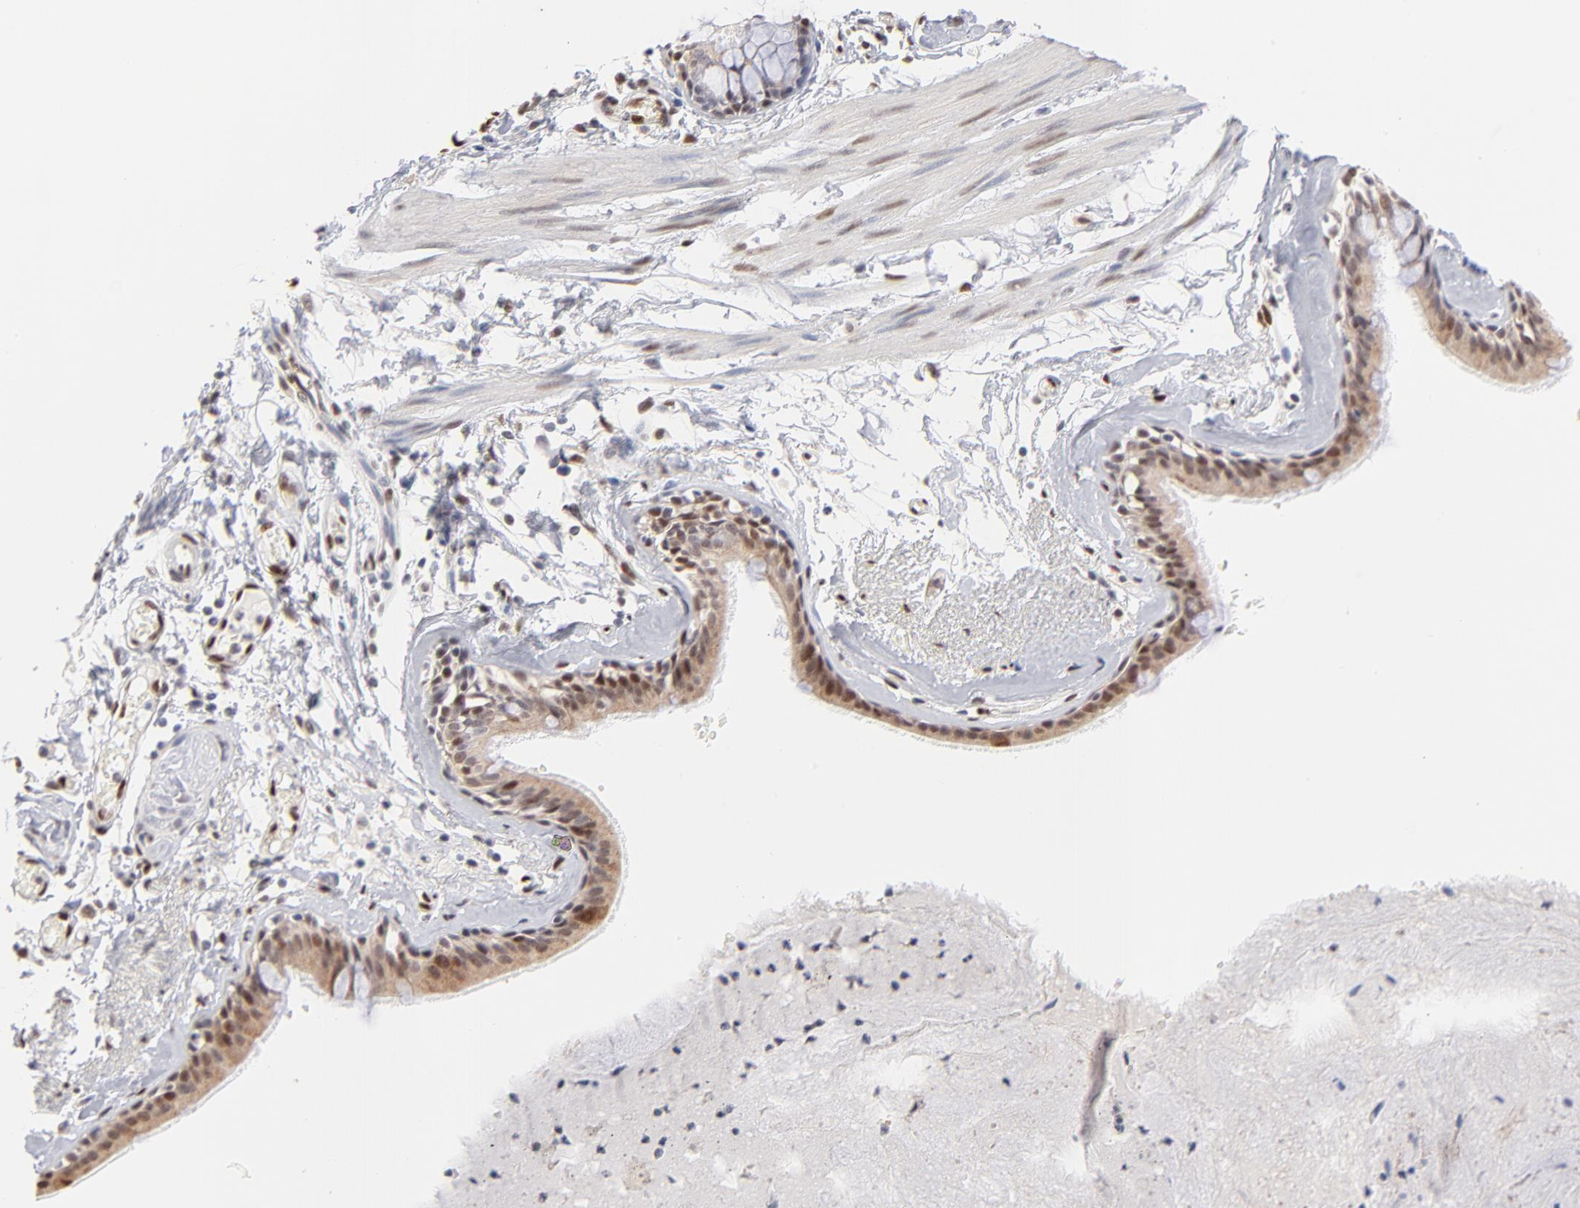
{"staining": {"intensity": "moderate", "quantity": ">75%", "location": "cytoplasmic/membranous,nuclear"}, "tissue": "bronchus", "cell_type": "Respiratory epithelial cells", "image_type": "normal", "snomed": [{"axis": "morphology", "description": "Normal tissue, NOS"}, {"axis": "topography", "description": "Bronchus"}, {"axis": "topography", "description": "Lung"}], "caption": "Bronchus stained for a protein demonstrates moderate cytoplasmic/membranous,nuclear positivity in respiratory epithelial cells. The staining was performed using DAB (3,3'-diaminobenzidine), with brown indicating positive protein expression. Nuclei are stained blue with hematoxylin.", "gene": "STAT3", "patient": {"sex": "female", "age": 56}}